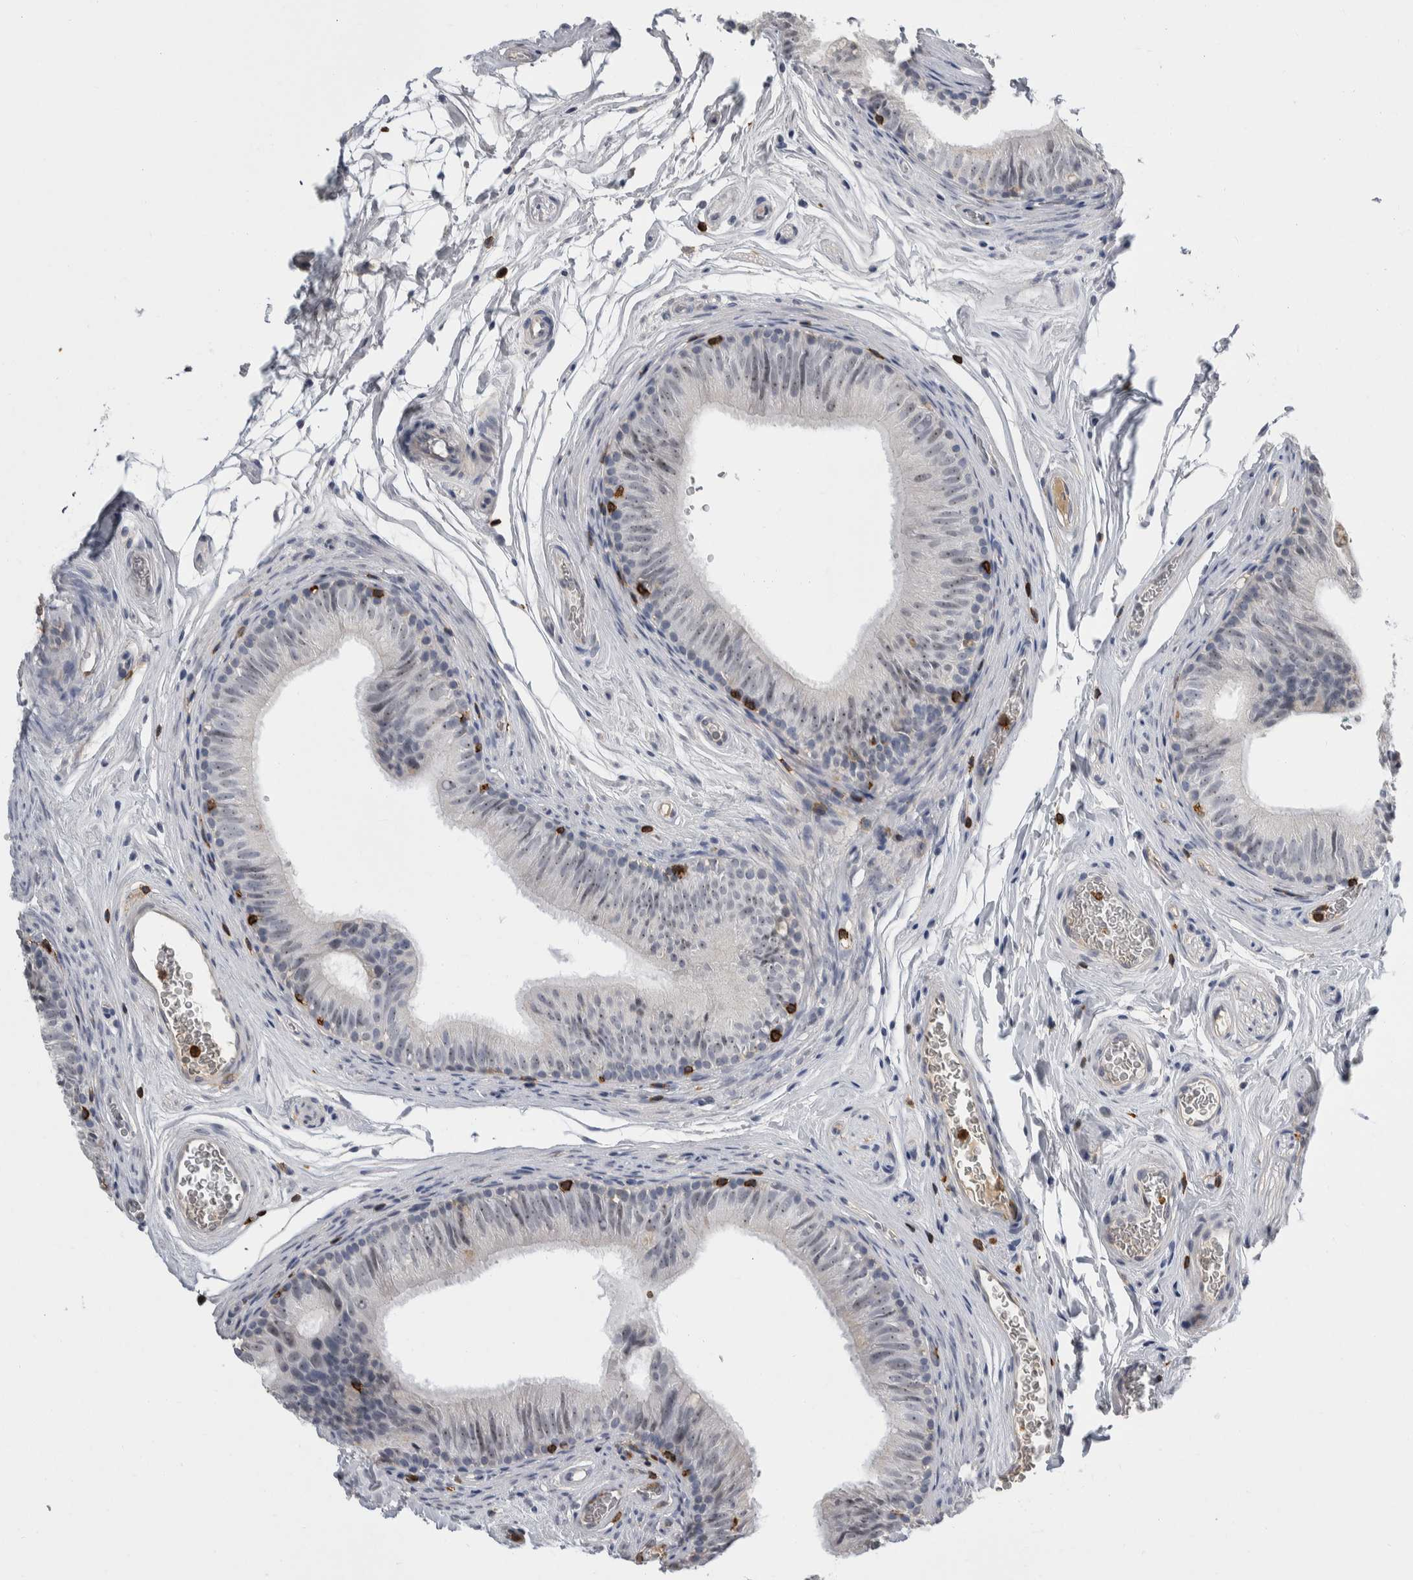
{"staining": {"intensity": "negative", "quantity": "none", "location": "none"}, "tissue": "epididymis", "cell_type": "Glandular cells", "image_type": "normal", "snomed": [{"axis": "morphology", "description": "Normal tissue, NOS"}, {"axis": "topography", "description": "Epididymis"}], "caption": "IHC histopathology image of unremarkable epididymis: epididymis stained with DAB shows no significant protein expression in glandular cells.", "gene": "CEP295NL", "patient": {"sex": "male", "age": 36}}